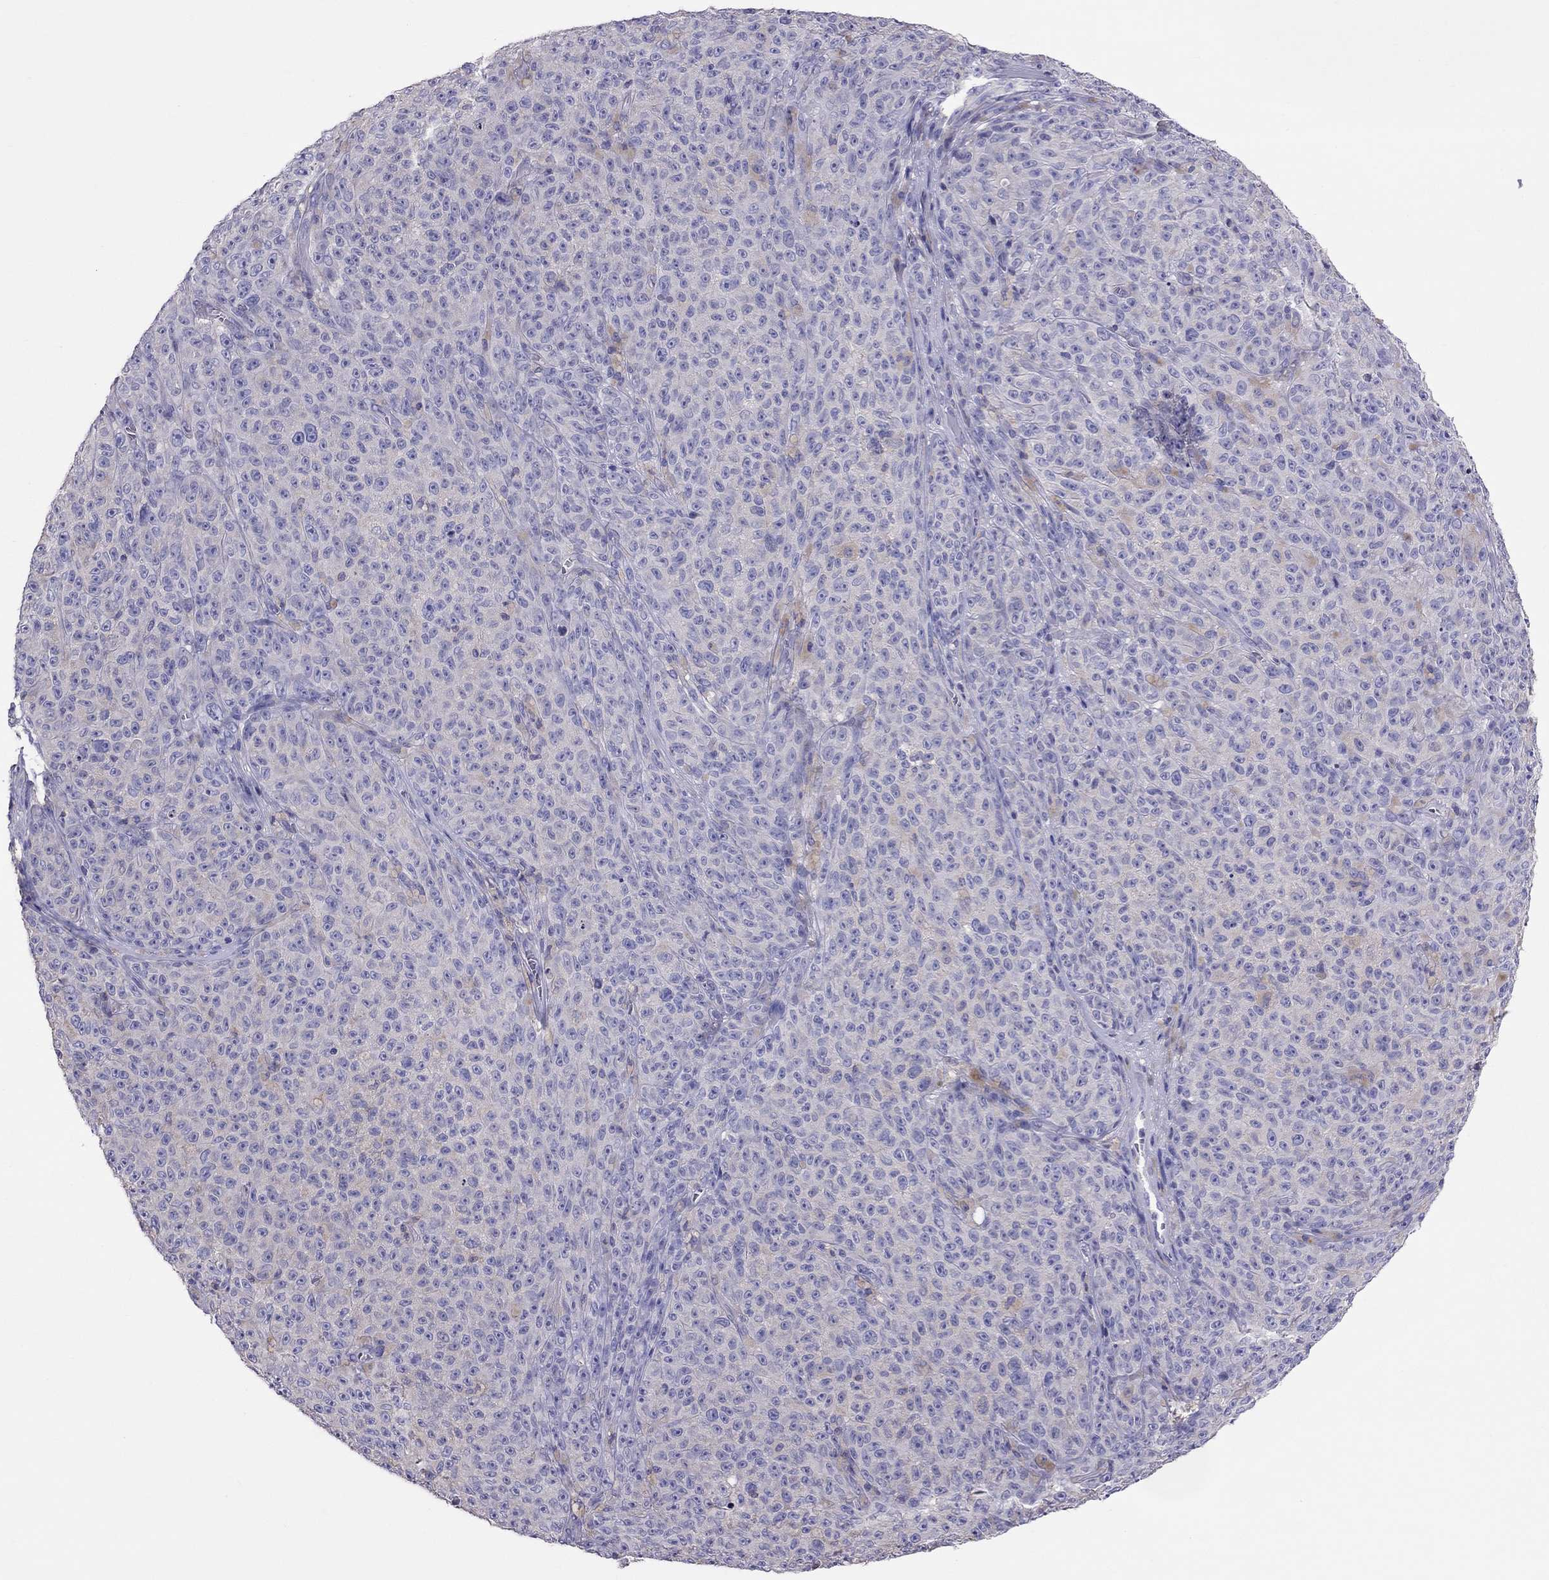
{"staining": {"intensity": "negative", "quantity": "none", "location": "none"}, "tissue": "melanoma", "cell_type": "Tumor cells", "image_type": "cancer", "snomed": [{"axis": "morphology", "description": "Malignant melanoma, NOS"}, {"axis": "topography", "description": "Skin"}], "caption": "Tumor cells are negative for brown protein staining in malignant melanoma.", "gene": "TEX22", "patient": {"sex": "female", "age": 82}}